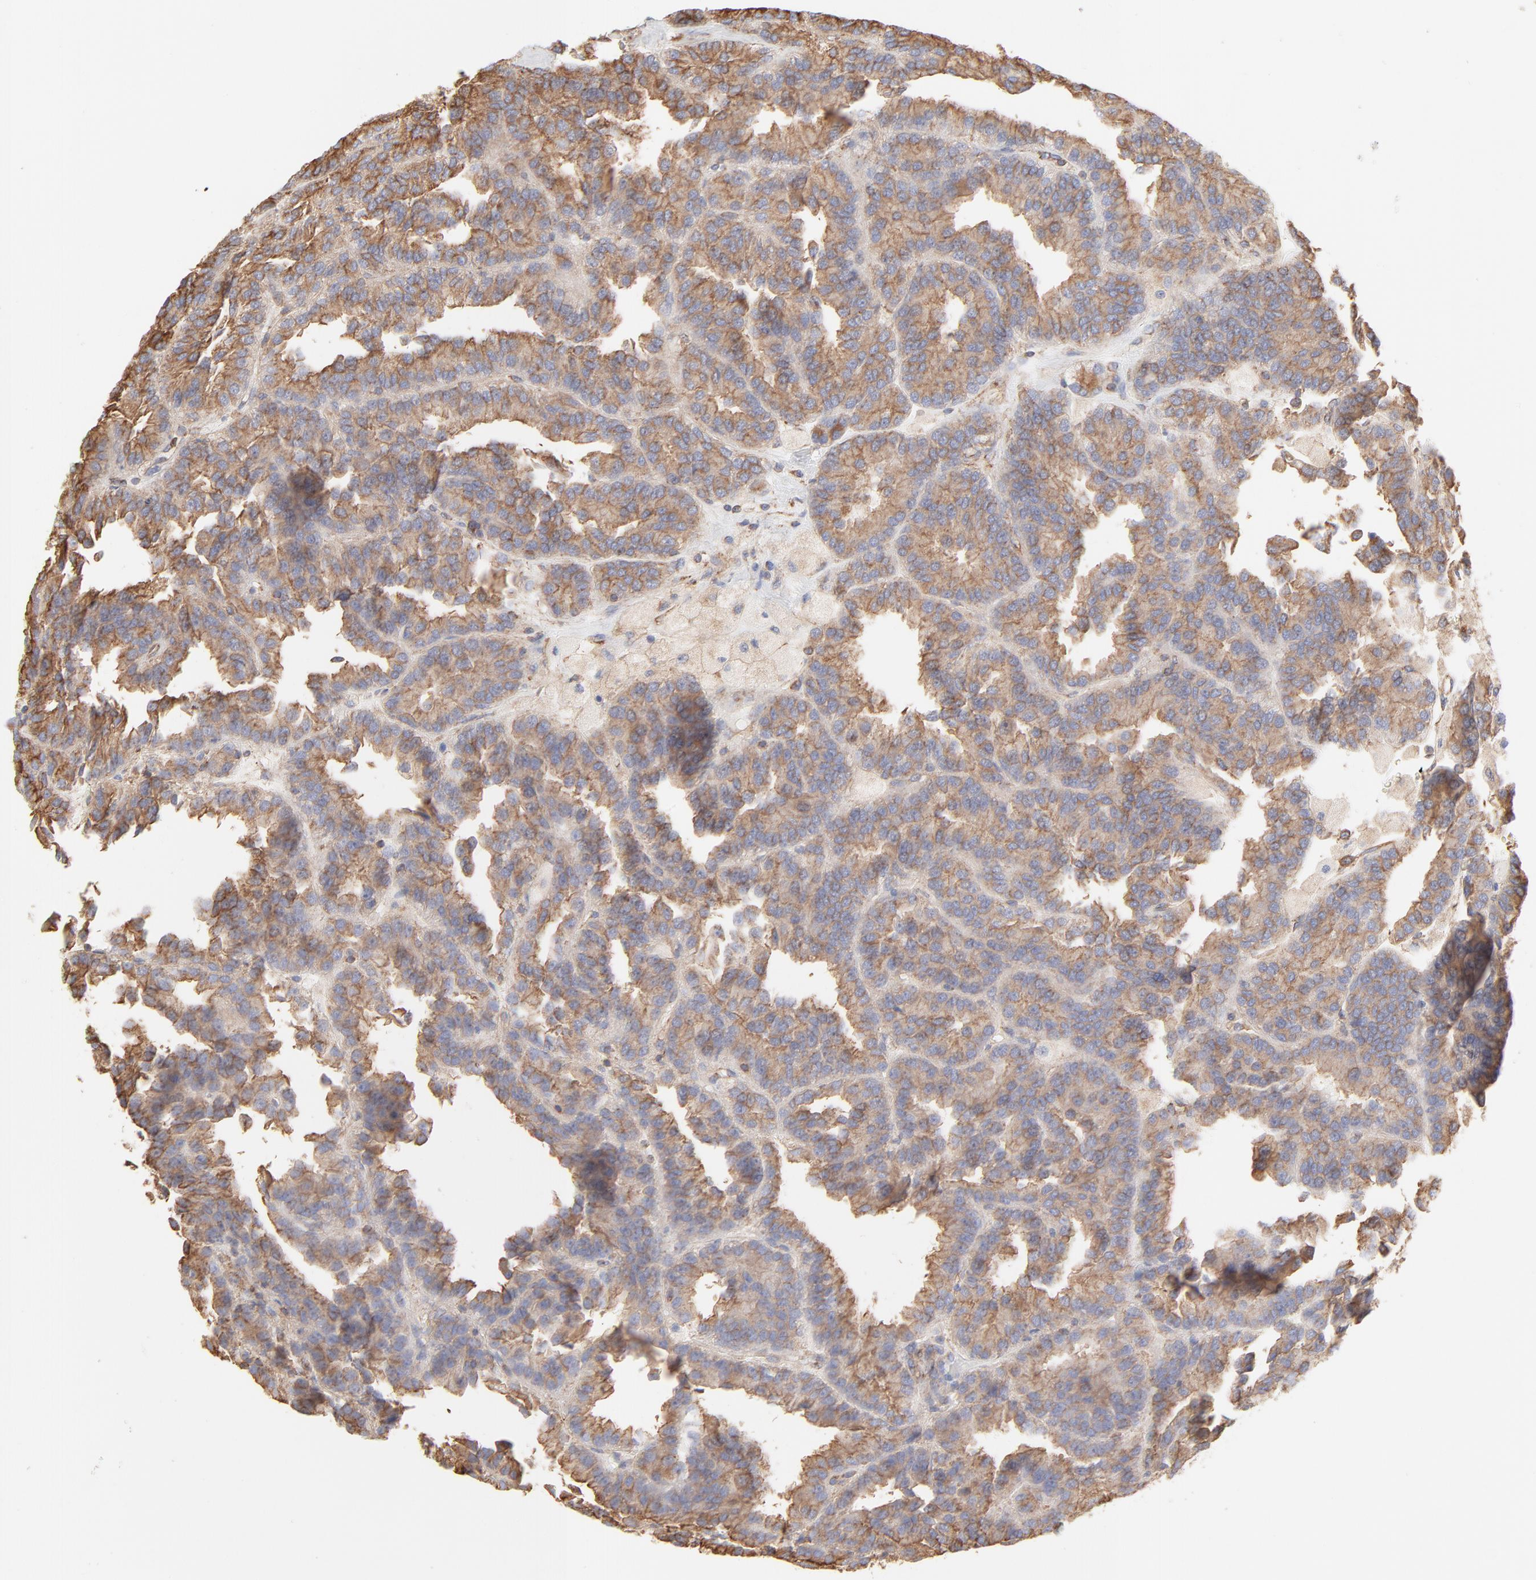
{"staining": {"intensity": "moderate", "quantity": ">75%", "location": "cytoplasmic/membranous"}, "tissue": "renal cancer", "cell_type": "Tumor cells", "image_type": "cancer", "snomed": [{"axis": "morphology", "description": "Adenocarcinoma, NOS"}, {"axis": "topography", "description": "Kidney"}], "caption": "Moderate cytoplasmic/membranous protein positivity is identified in about >75% of tumor cells in renal cancer (adenocarcinoma).", "gene": "CLTB", "patient": {"sex": "male", "age": 46}}